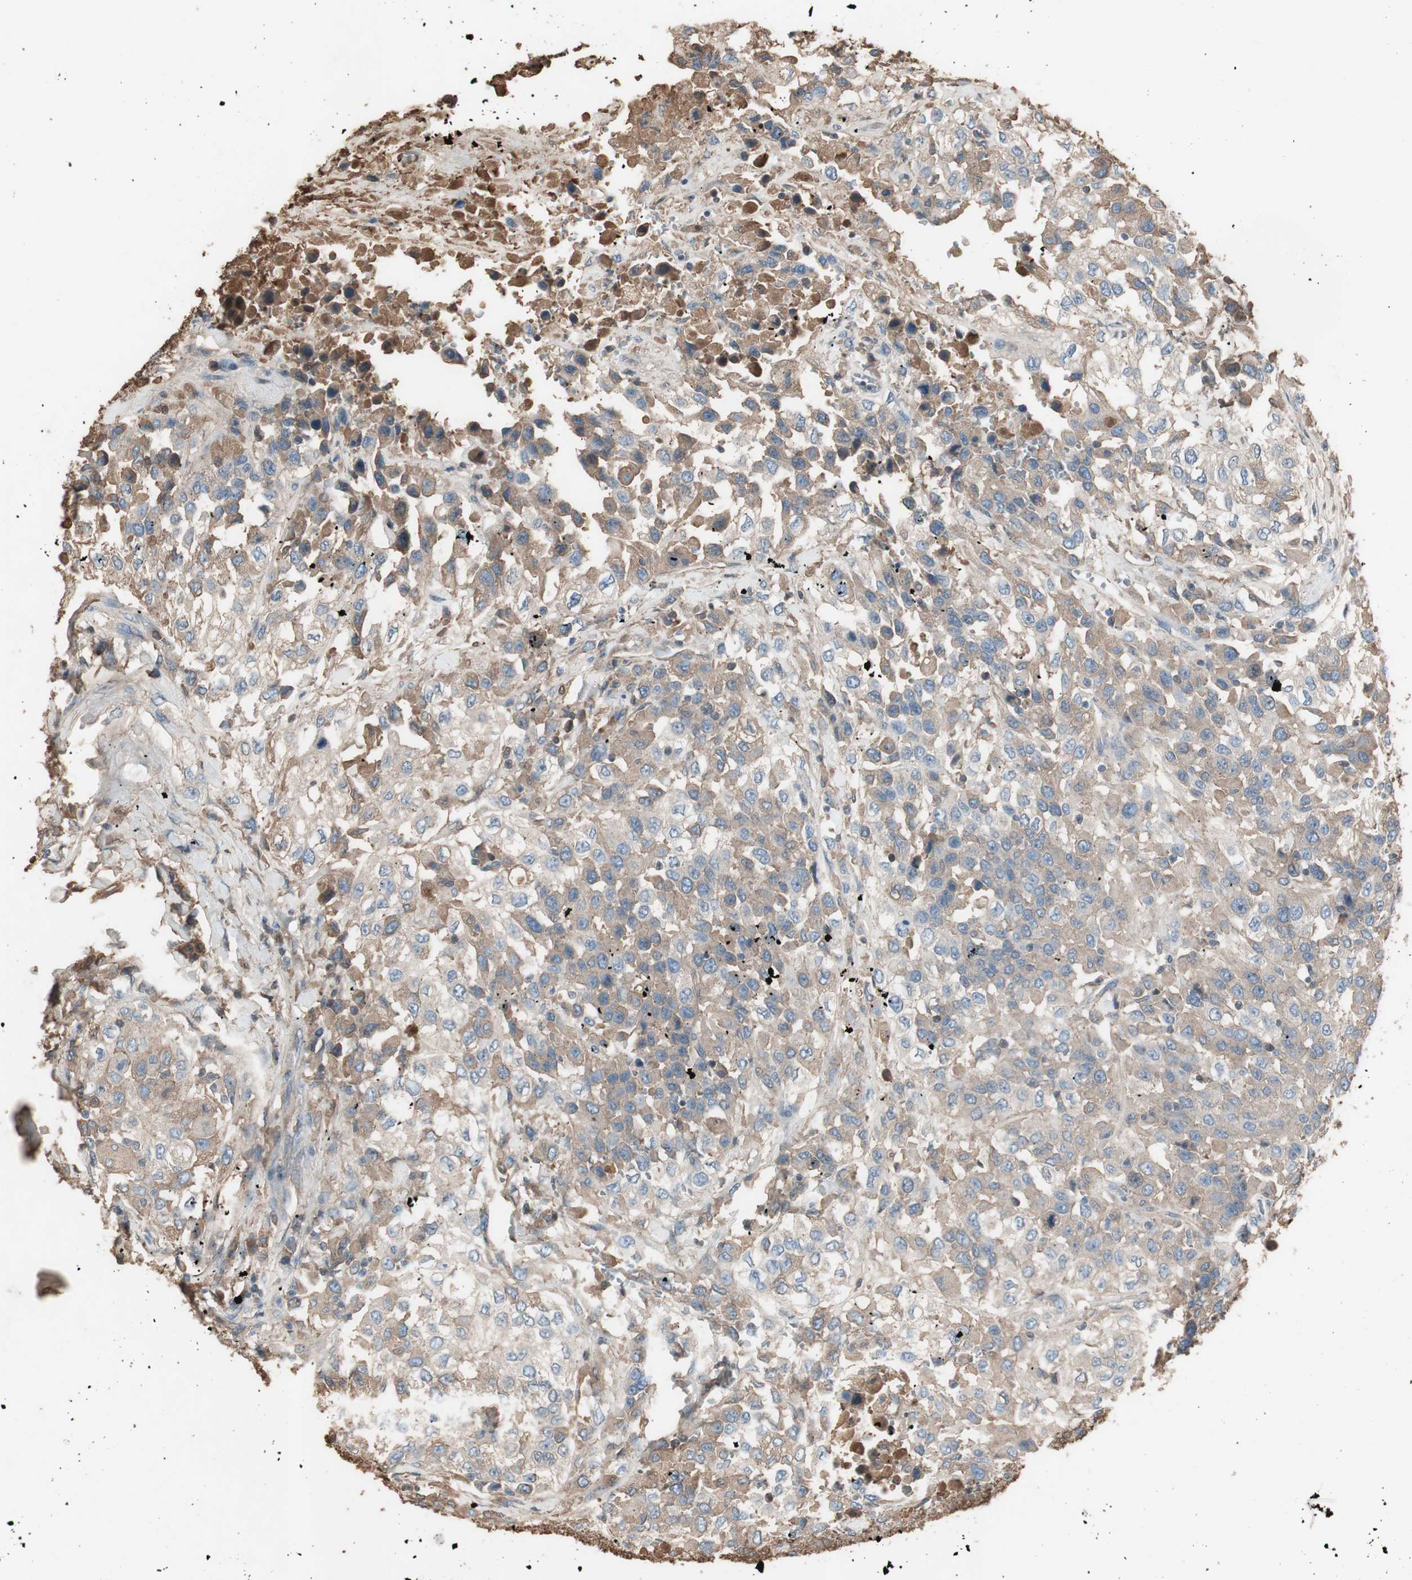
{"staining": {"intensity": "weak", "quantity": ">75%", "location": "cytoplasmic/membranous"}, "tissue": "urothelial cancer", "cell_type": "Tumor cells", "image_type": "cancer", "snomed": [{"axis": "morphology", "description": "Urothelial carcinoma, High grade"}, {"axis": "topography", "description": "Urinary bladder"}], "caption": "Protein staining by immunohistochemistry (IHC) demonstrates weak cytoplasmic/membranous staining in approximately >75% of tumor cells in urothelial cancer.", "gene": "MMP14", "patient": {"sex": "female", "age": 80}}